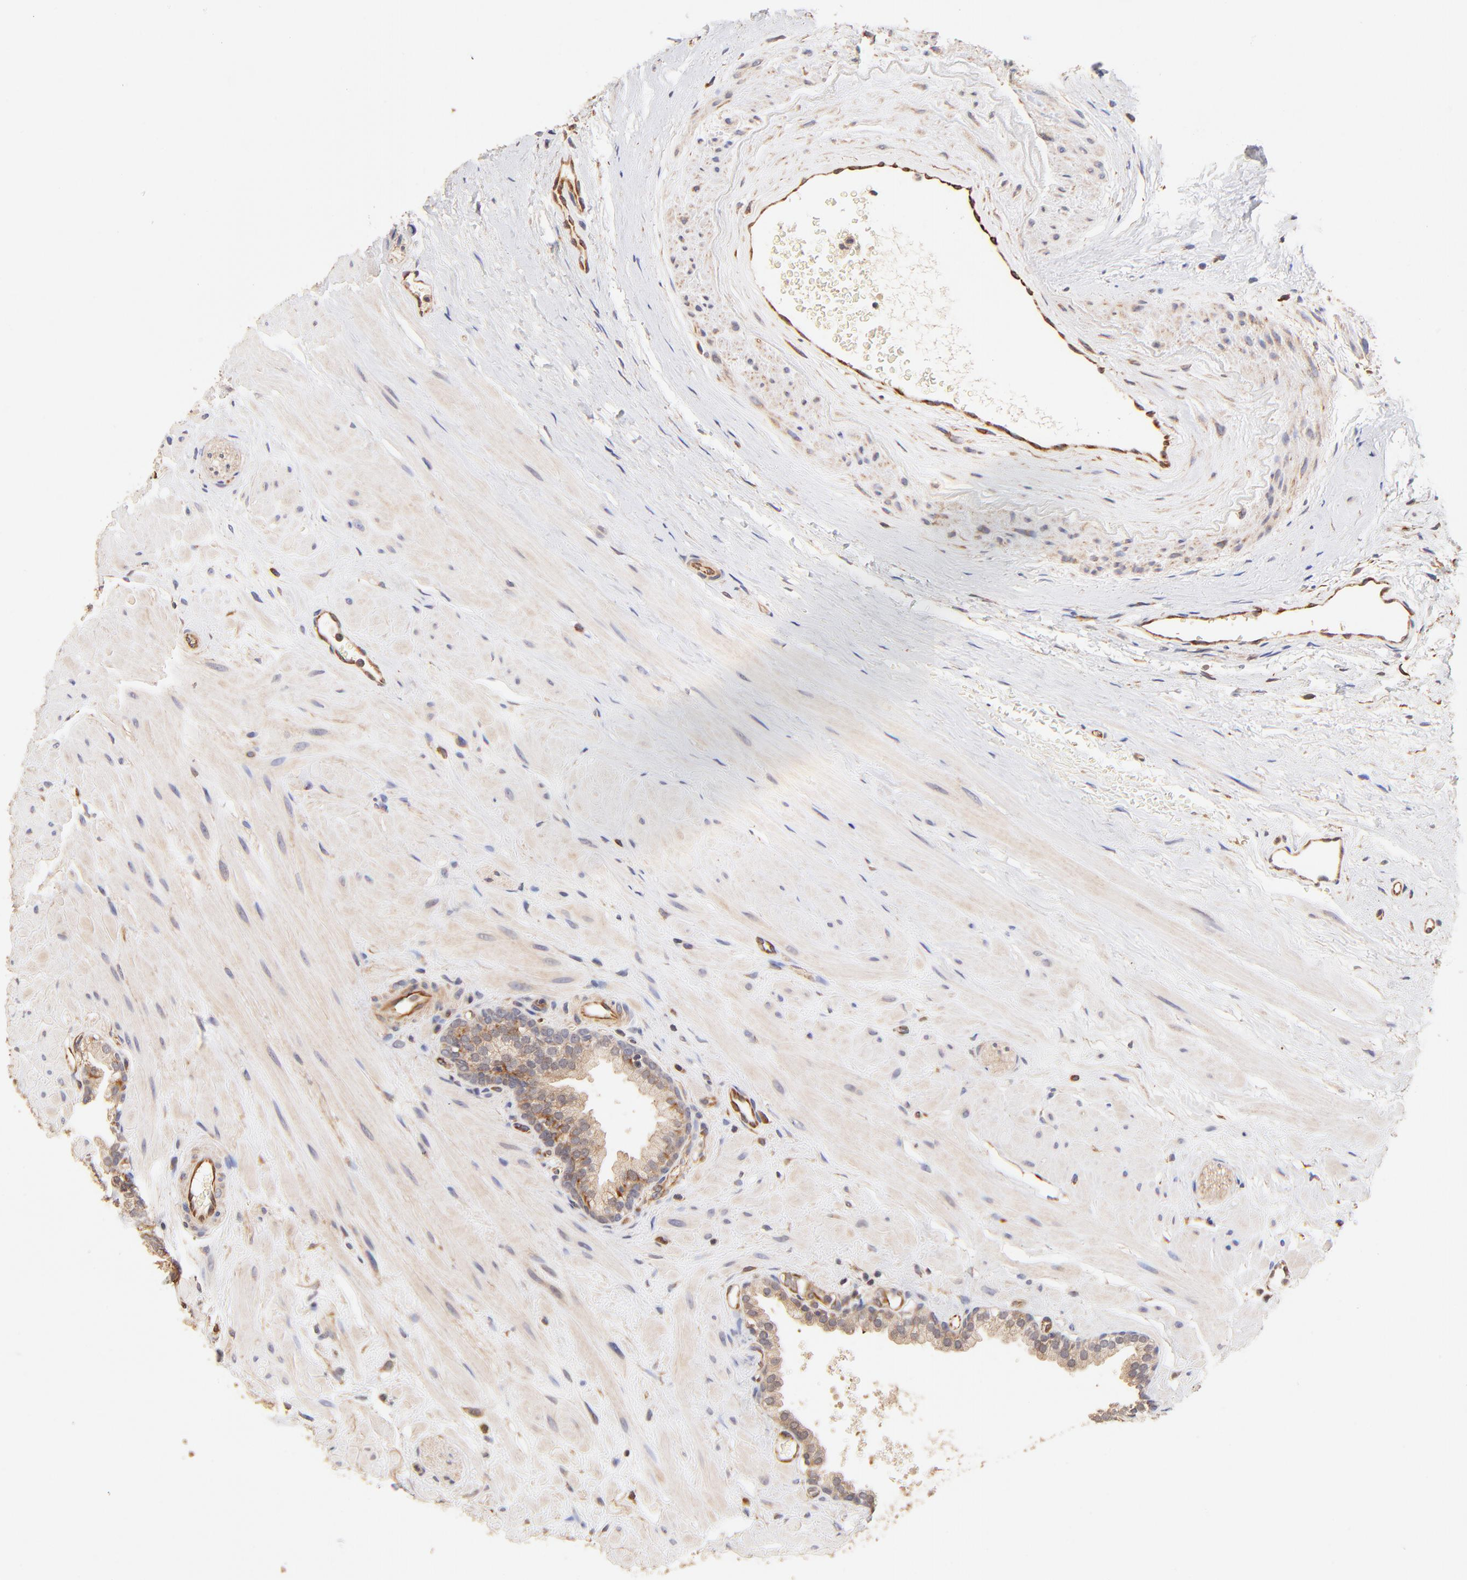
{"staining": {"intensity": "weak", "quantity": ">75%", "location": "cytoplasmic/membranous"}, "tissue": "prostate", "cell_type": "Glandular cells", "image_type": "normal", "snomed": [{"axis": "morphology", "description": "Normal tissue, NOS"}, {"axis": "topography", "description": "Prostate"}], "caption": "Protein staining shows weak cytoplasmic/membranous staining in about >75% of glandular cells in unremarkable prostate. (Stains: DAB in brown, nuclei in blue, Microscopy: brightfield microscopy at high magnification).", "gene": "TNFAIP3", "patient": {"sex": "male", "age": 60}}